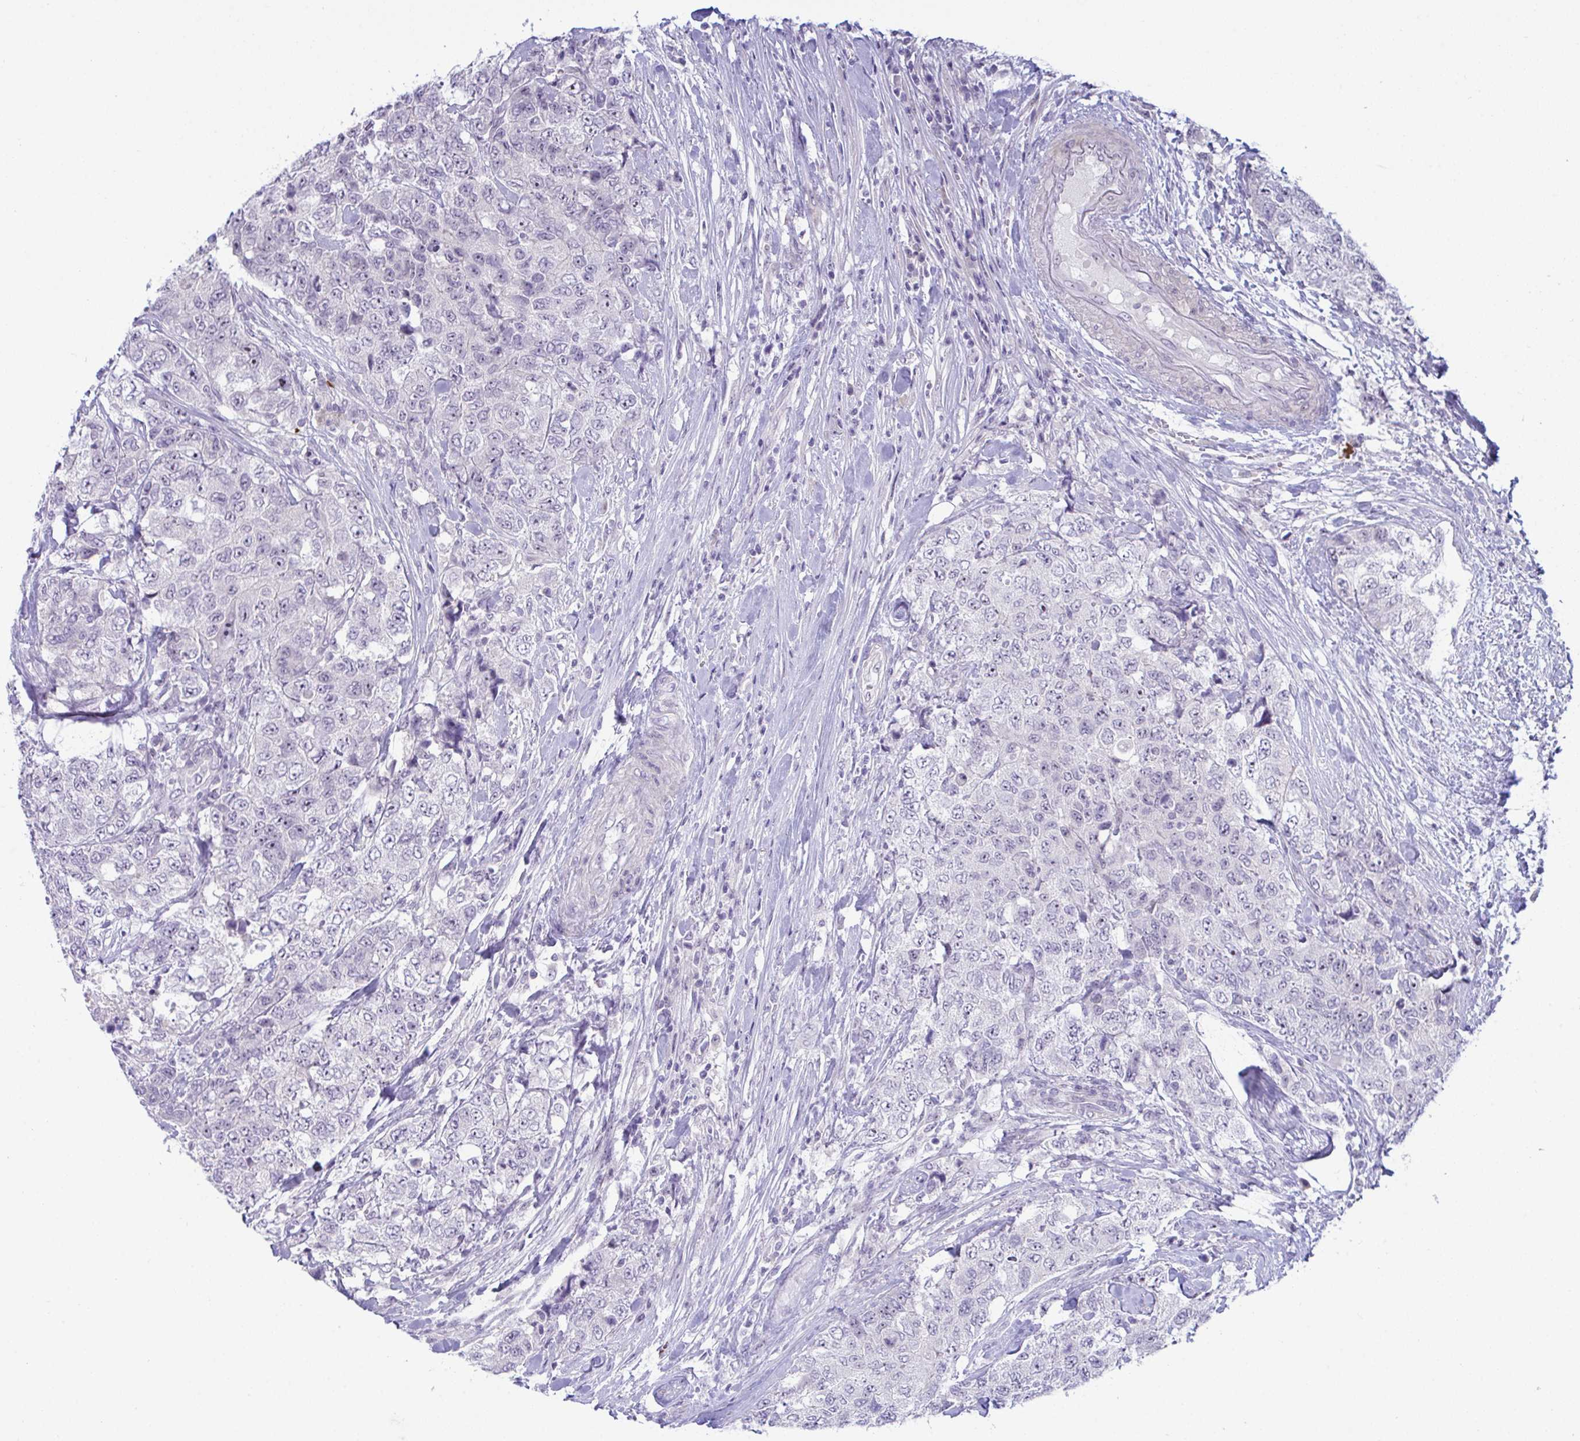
{"staining": {"intensity": "negative", "quantity": "none", "location": "none"}, "tissue": "urothelial cancer", "cell_type": "Tumor cells", "image_type": "cancer", "snomed": [{"axis": "morphology", "description": "Urothelial carcinoma, High grade"}, {"axis": "topography", "description": "Urinary bladder"}], "caption": "This micrograph is of high-grade urothelial carcinoma stained with immunohistochemistry (IHC) to label a protein in brown with the nuclei are counter-stained blue. There is no expression in tumor cells.", "gene": "USP35", "patient": {"sex": "female", "age": 78}}